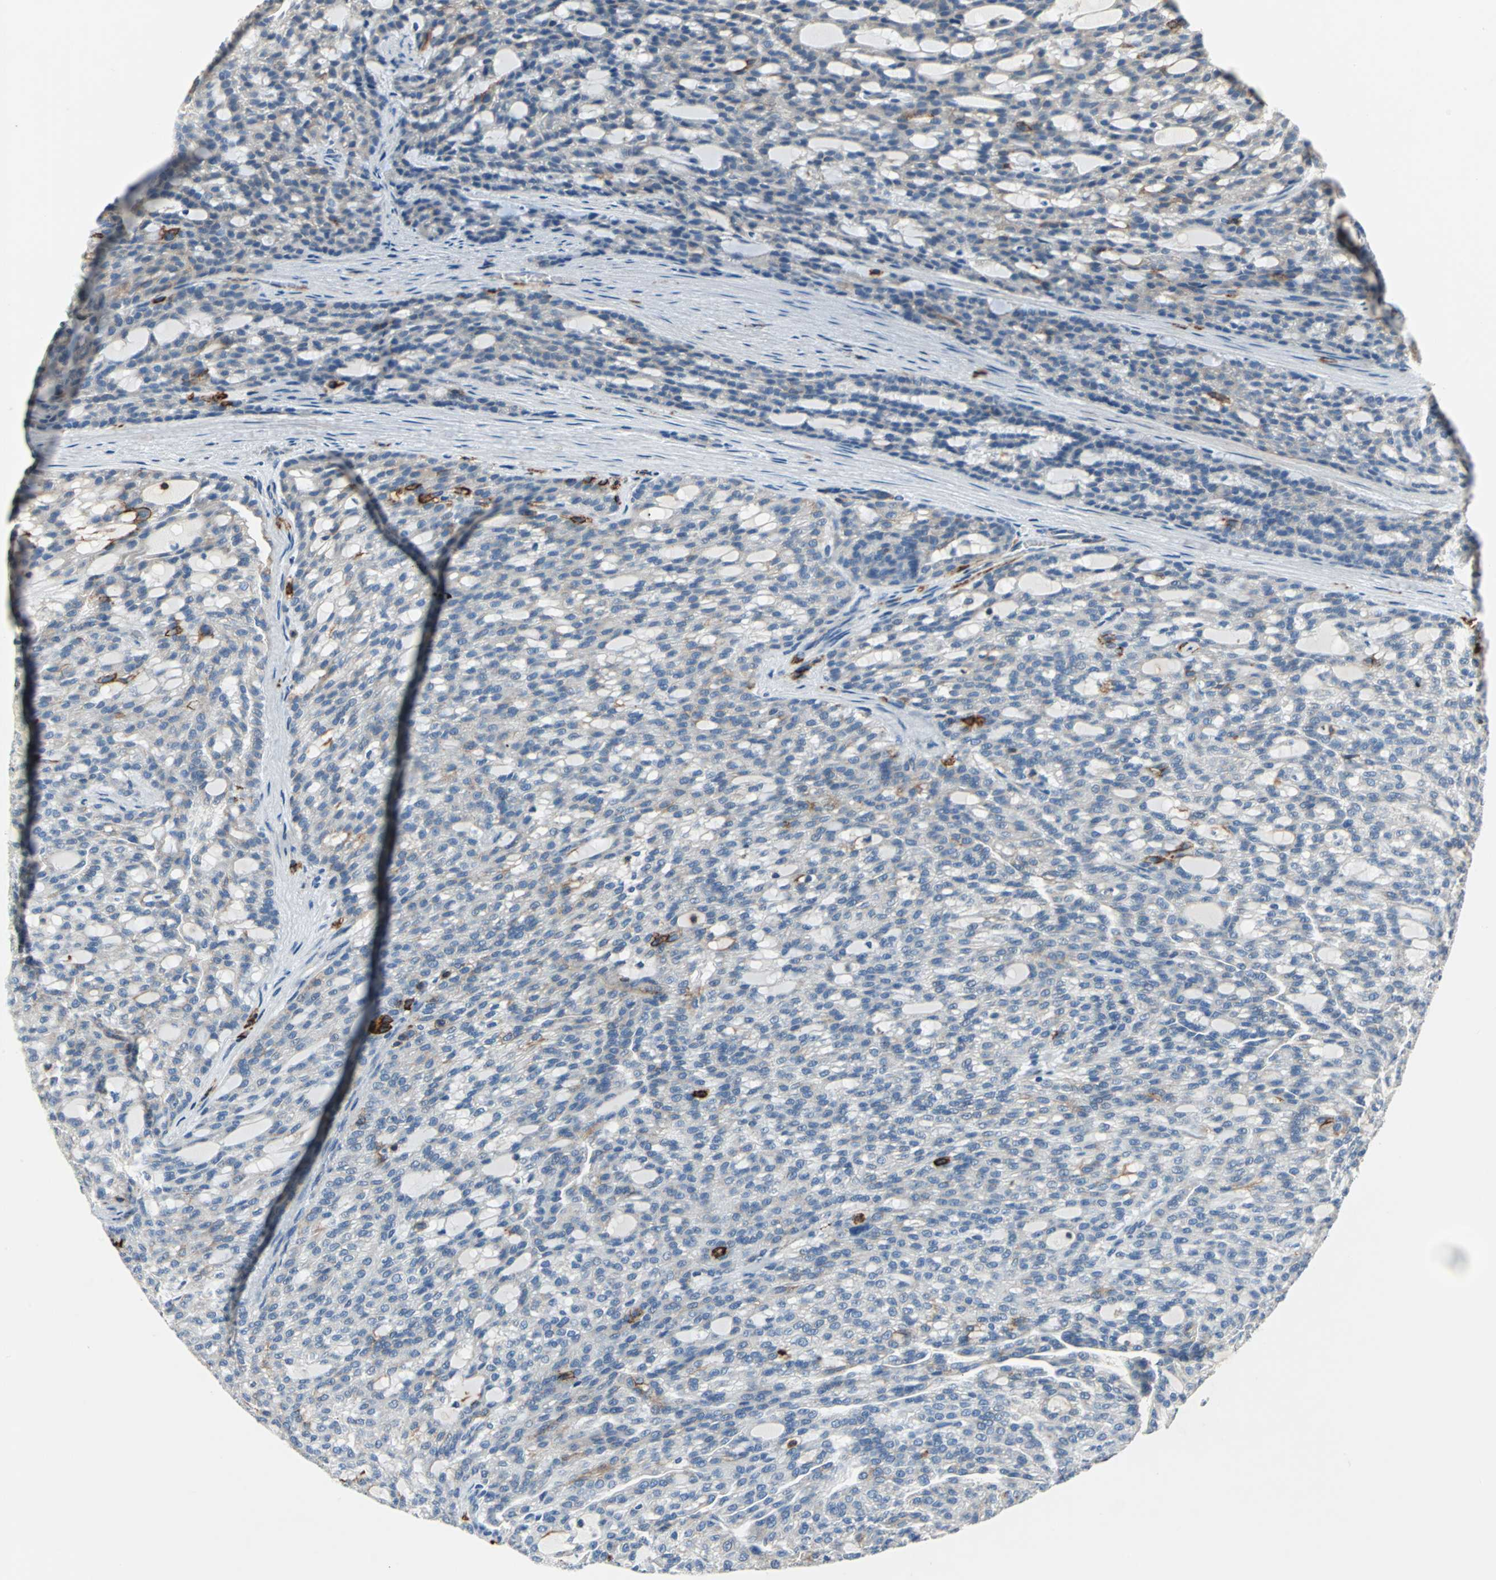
{"staining": {"intensity": "negative", "quantity": "none", "location": "none"}, "tissue": "renal cancer", "cell_type": "Tumor cells", "image_type": "cancer", "snomed": [{"axis": "morphology", "description": "Adenocarcinoma, NOS"}, {"axis": "topography", "description": "Kidney"}], "caption": "High magnification brightfield microscopy of renal cancer stained with DAB (3,3'-diaminobenzidine) (brown) and counterstained with hematoxylin (blue): tumor cells show no significant staining.", "gene": "CD44", "patient": {"sex": "male", "age": 63}}